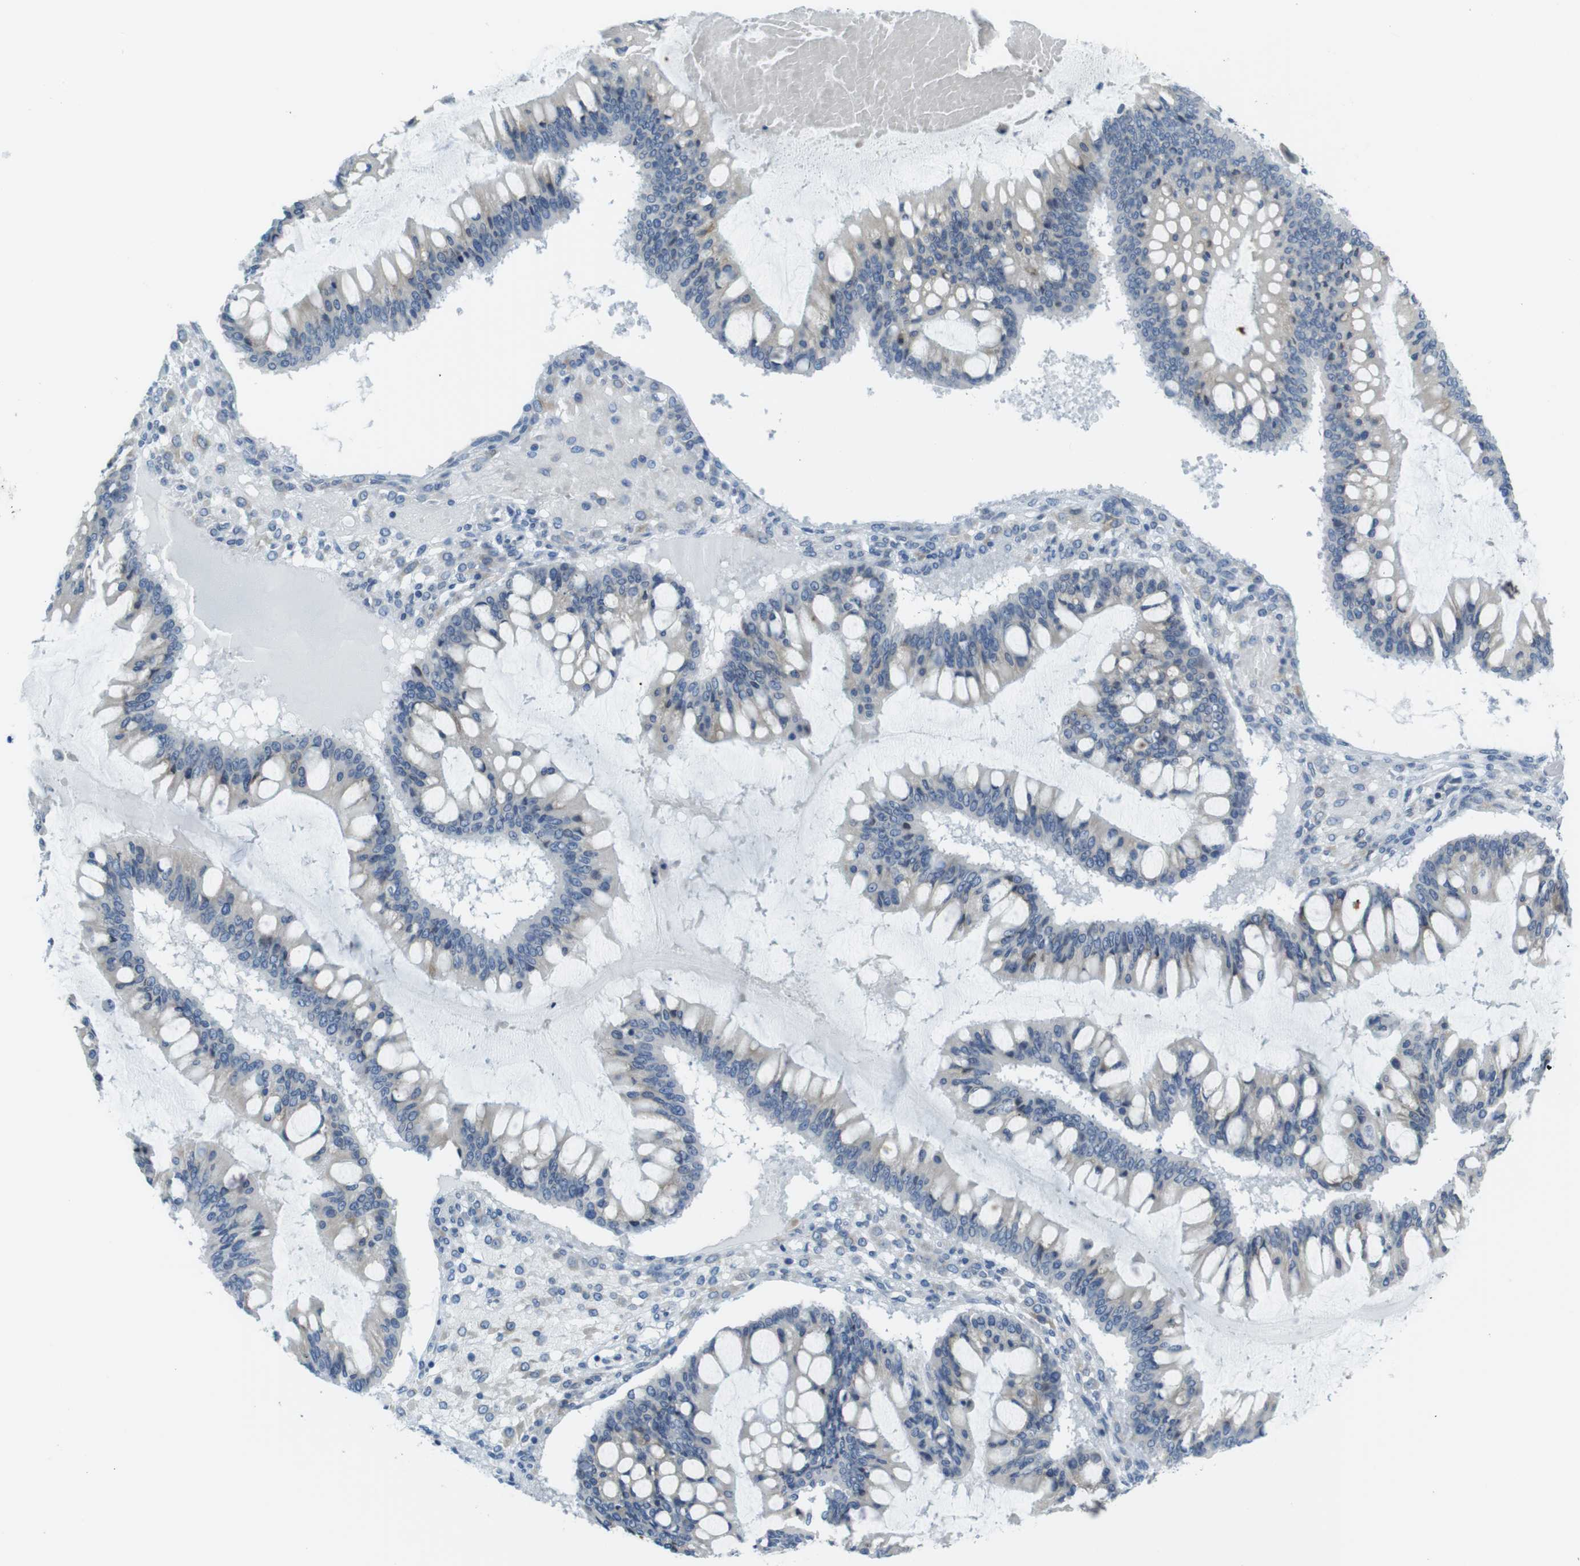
{"staining": {"intensity": "weak", "quantity": "<25%", "location": "cytoplasmic/membranous"}, "tissue": "ovarian cancer", "cell_type": "Tumor cells", "image_type": "cancer", "snomed": [{"axis": "morphology", "description": "Cystadenocarcinoma, mucinous, NOS"}, {"axis": "topography", "description": "Ovary"}], "caption": "A high-resolution histopathology image shows IHC staining of mucinous cystadenocarcinoma (ovarian), which displays no significant expression in tumor cells.", "gene": "CLPTM1L", "patient": {"sex": "female", "age": 73}}